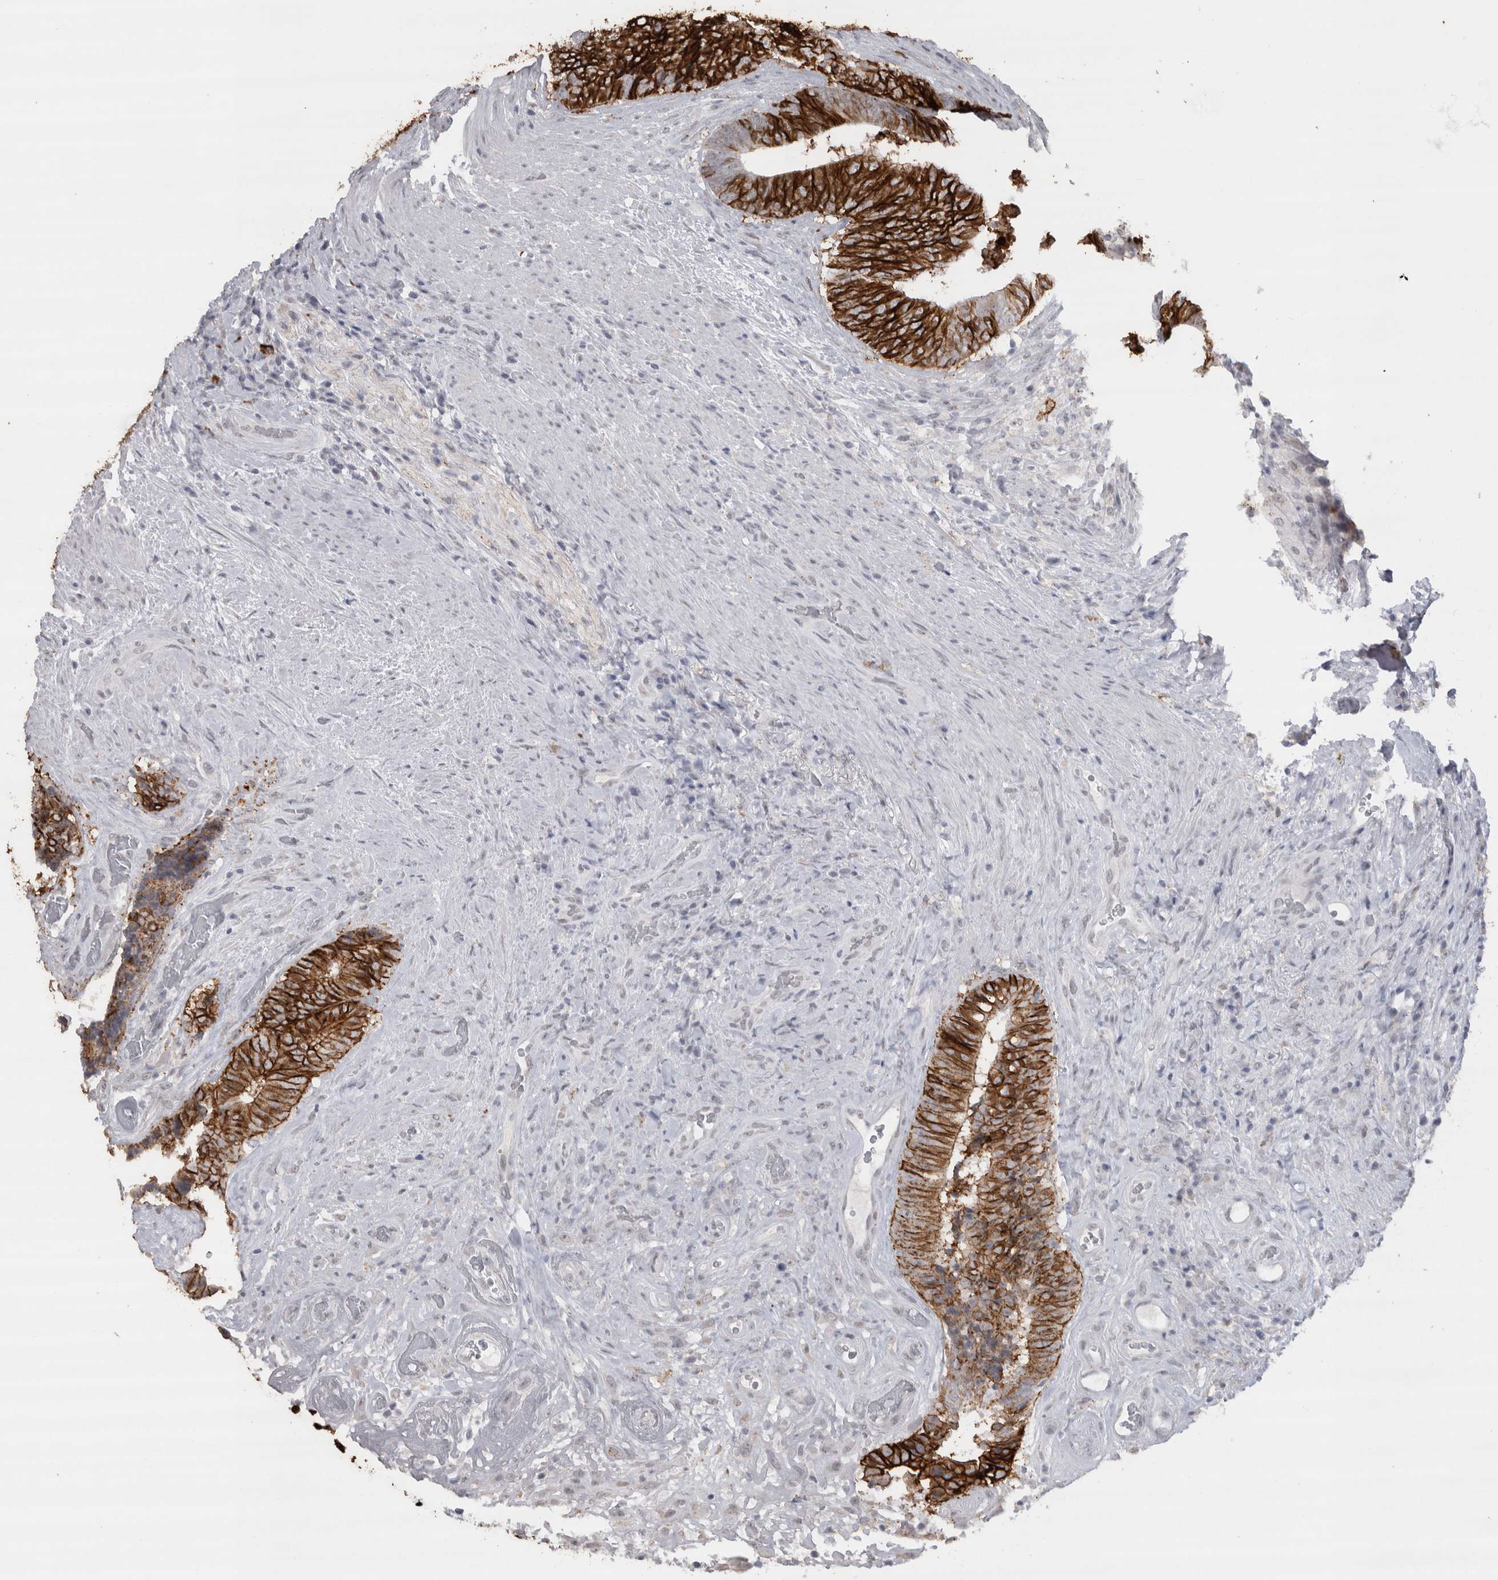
{"staining": {"intensity": "strong", "quantity": ">75%", "location": "cytoplasmic/membranous"}, "tissue": "colorectal cancer", "cell_type": "Tumor cells", "image_type": "cancer", "snomed": [{"axis": "morphology", "description": "Adenocarcinoma, NOS"}, {"axis": "topography", "description": "Rectum"}], "caption": "Strong cytoplasmic/membranous expression is identified in approximately >75% of tumor cells in colorectal cancer.", "gene": "CDH17", "patient": {"sex": "male", "age": 72}}